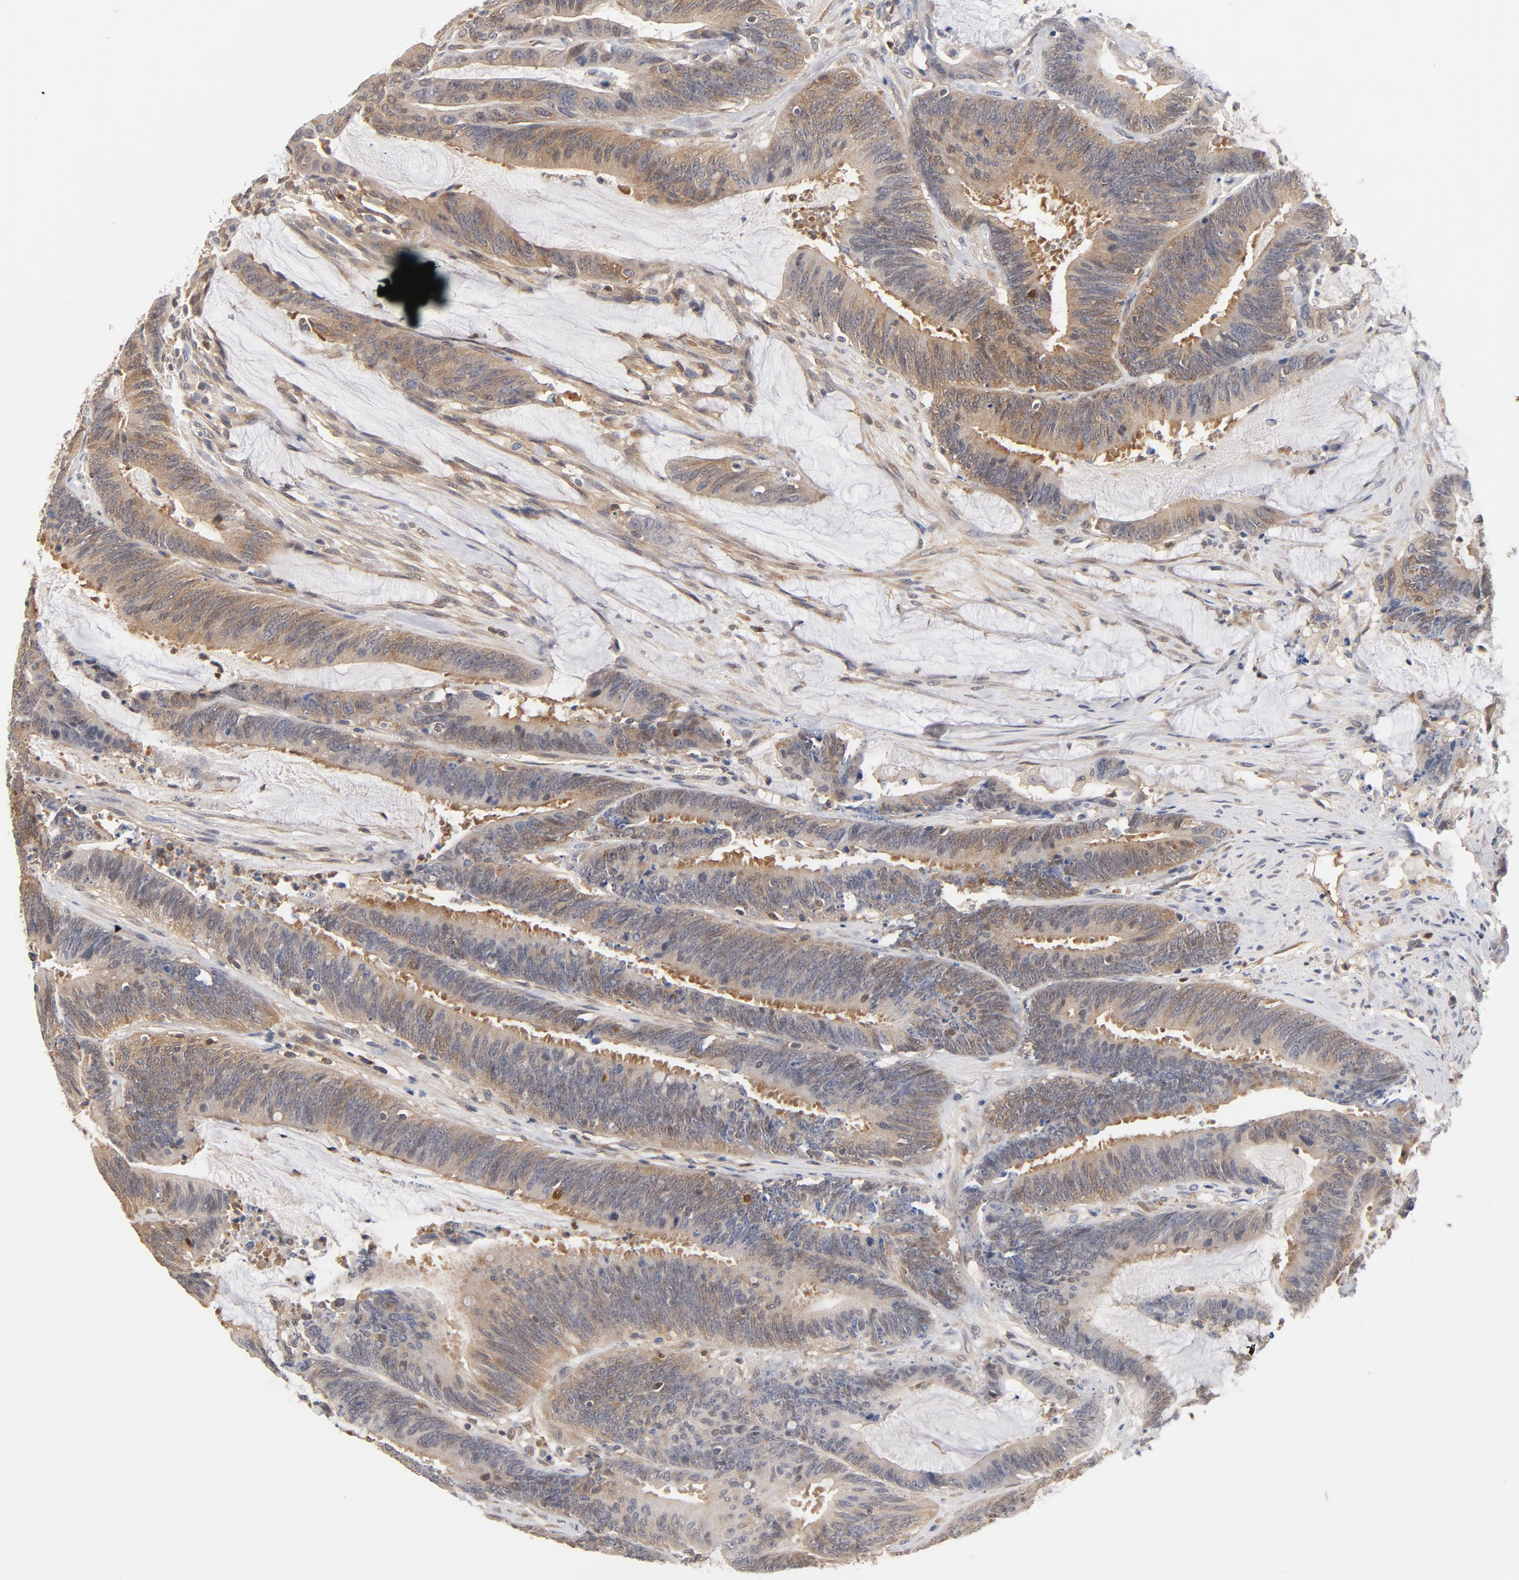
{"staining": {"intensity": "weak", "quantity": ">75%", "location": "cytoplasmic/membranous"}, "tissue": "colorectal cancer", "cell_type": "Tumor cells", "image_type": "cancer", "snomed": [{"axis": "morphology", "description": "Adenocarcinoma, NOS"}, {"axis": "topography", "description": "Rectum"}], "caption": "Immunohistochemical staining of colorectal cancer demonstrates weak cytoplasmic/membranous protein staining in approximately >75% of tumor cells.", "gene": "ASMTL", "patient": {"sex": "female", "age": 66}}